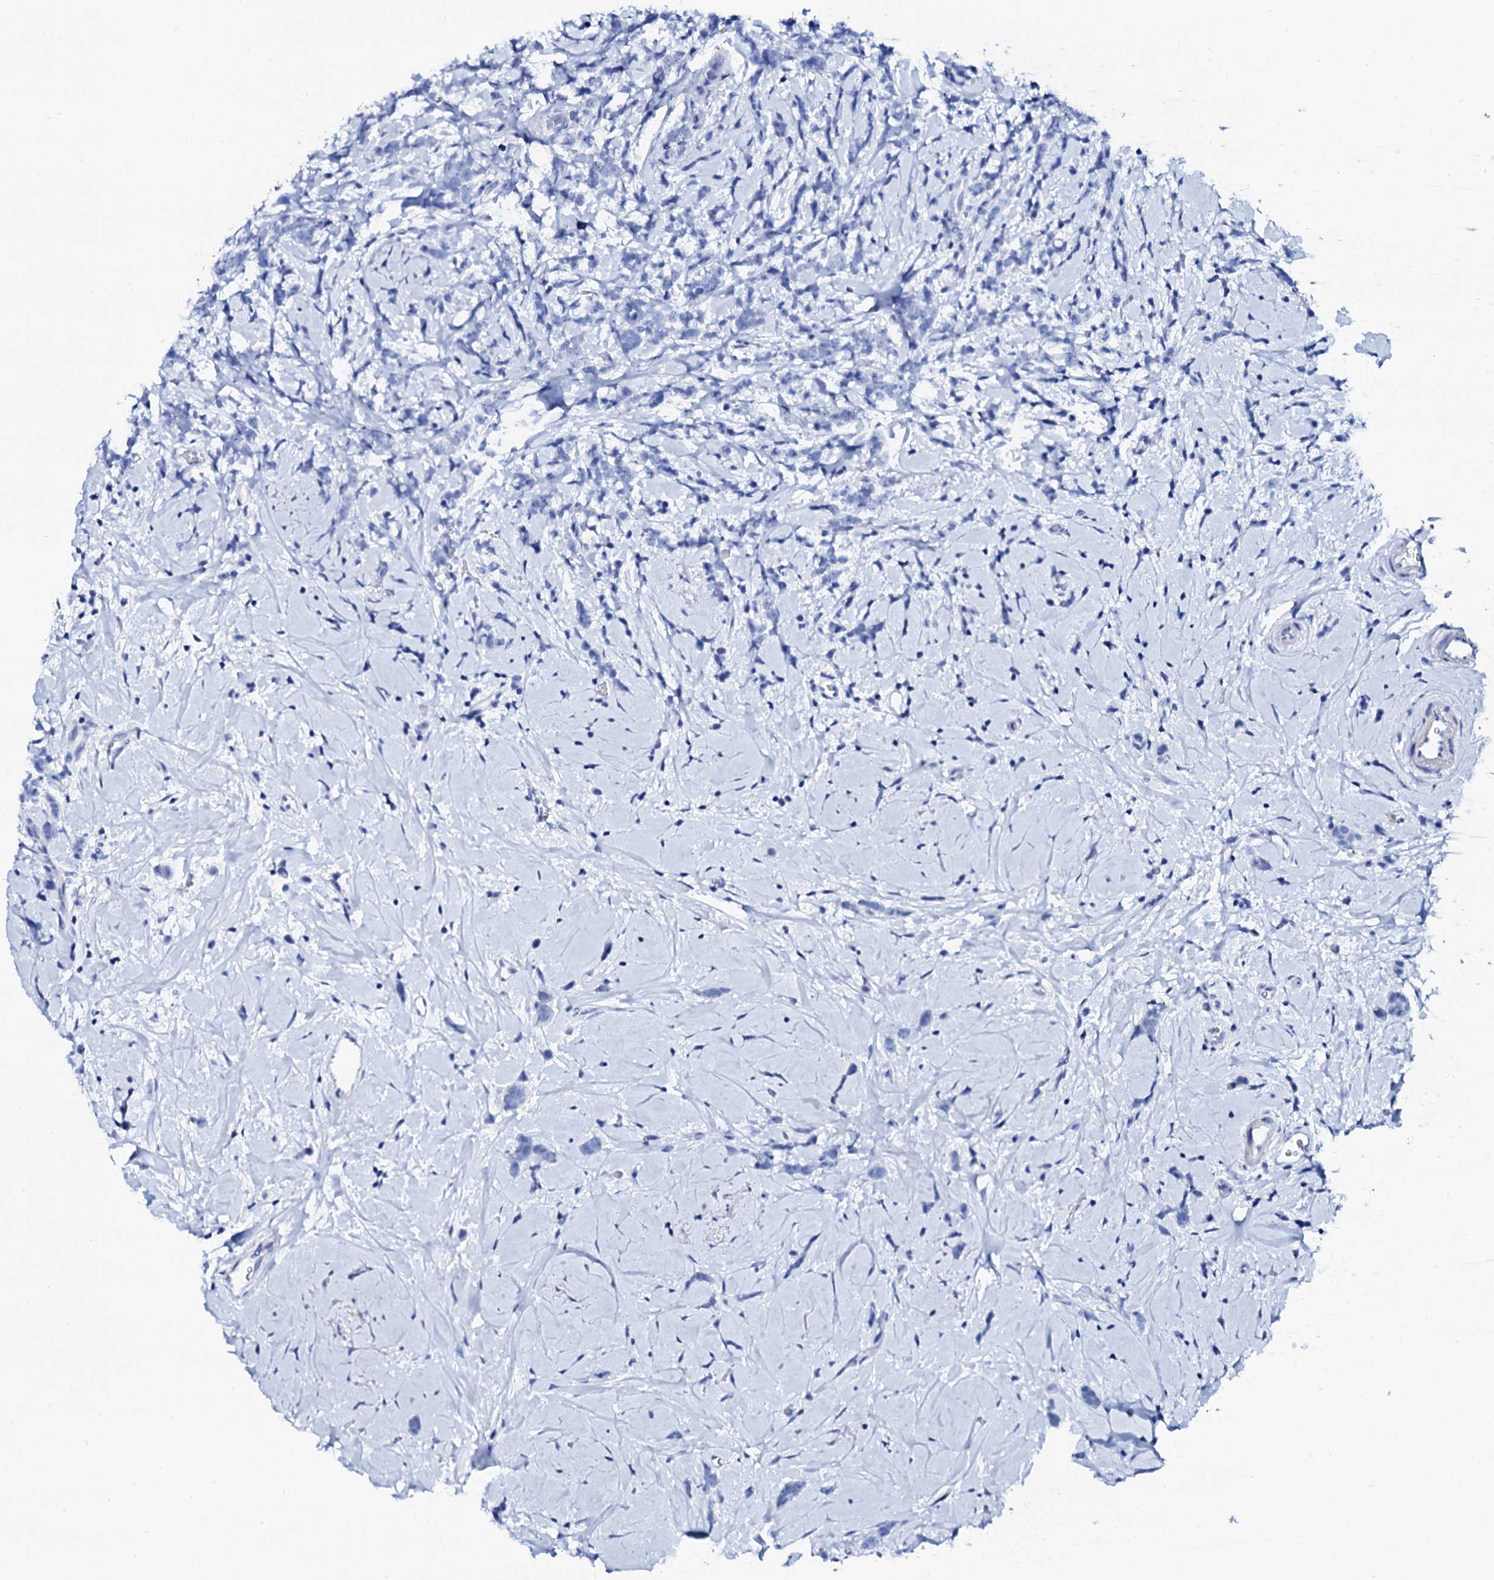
{"staining": {"intensity": "negative", "quantity": "none", "location": "none"}, "tissue": "breast cancer", "cell_type": "Tumor cells", "image_type": "cancer", "snomed": [{"axis": "morphology", "description": "Lobular carcinoma"}, {"axis": "topography", "description": "Breast"}], "caption": "Tumor cells show no significant staining in lobular carcinoma (breast).", "gene": "GLB1L3", "patient": {"sex": "female", "age": 58}}